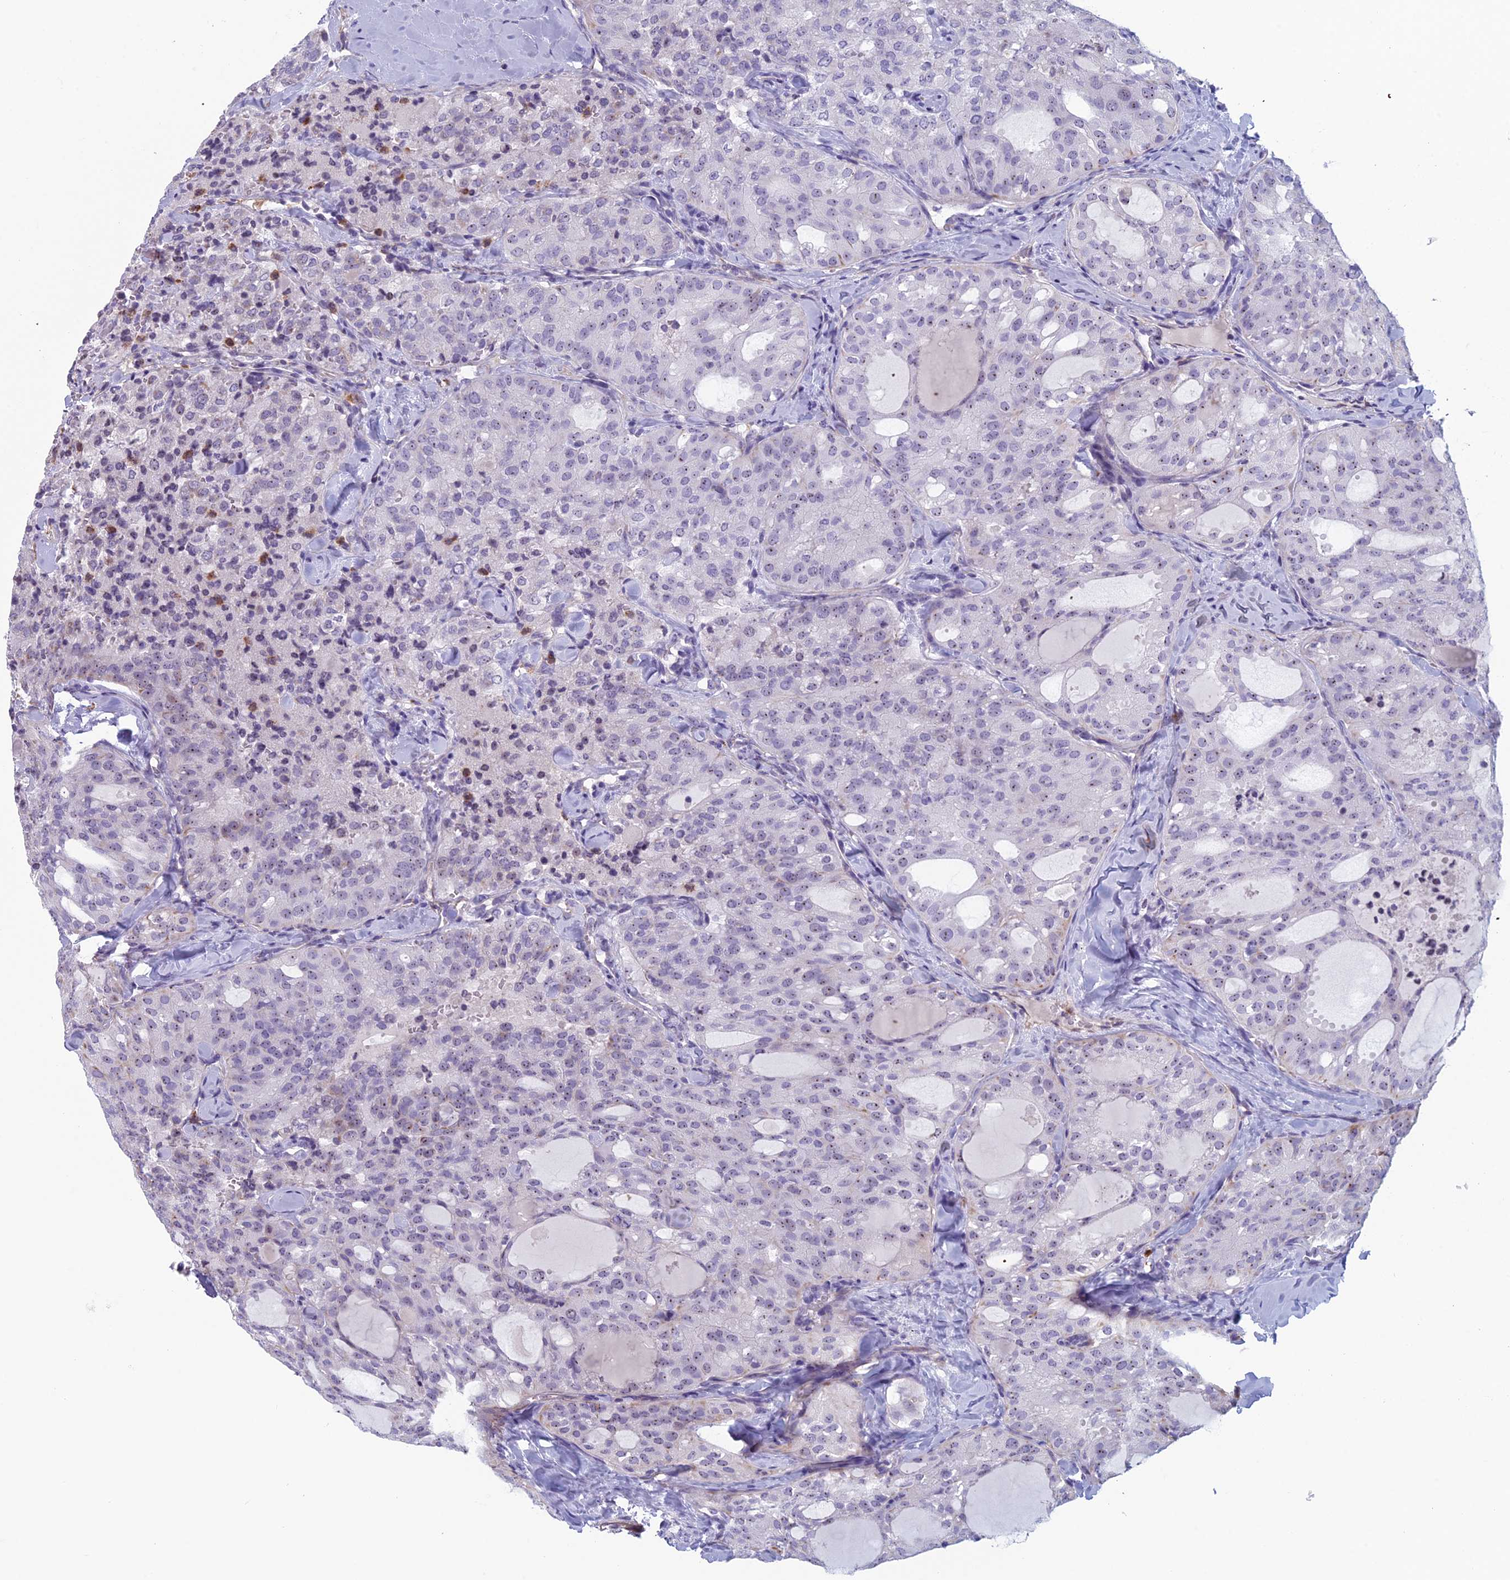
{"staining": {"intensity": "weak", "quantity": "25%-75%", "location": "nuclear"}, "tissue": "thyroid cancer", "cell_type": "Tumor cells", "image_type": "cancer", "snomed": [{"axis": "morphology", "description": "Follicular adenoma carcinoma, NOS"}, {"axis": "topography", "description": "Thyroid gland"}], "caption": "Thyroid cancer stained for a protein (brown) exhibits weak nuclear positive expression in approximately 25%-75% of tumor cells.", "gene": "NOC2L", "patient": {"sex": "male", "age": 75}}